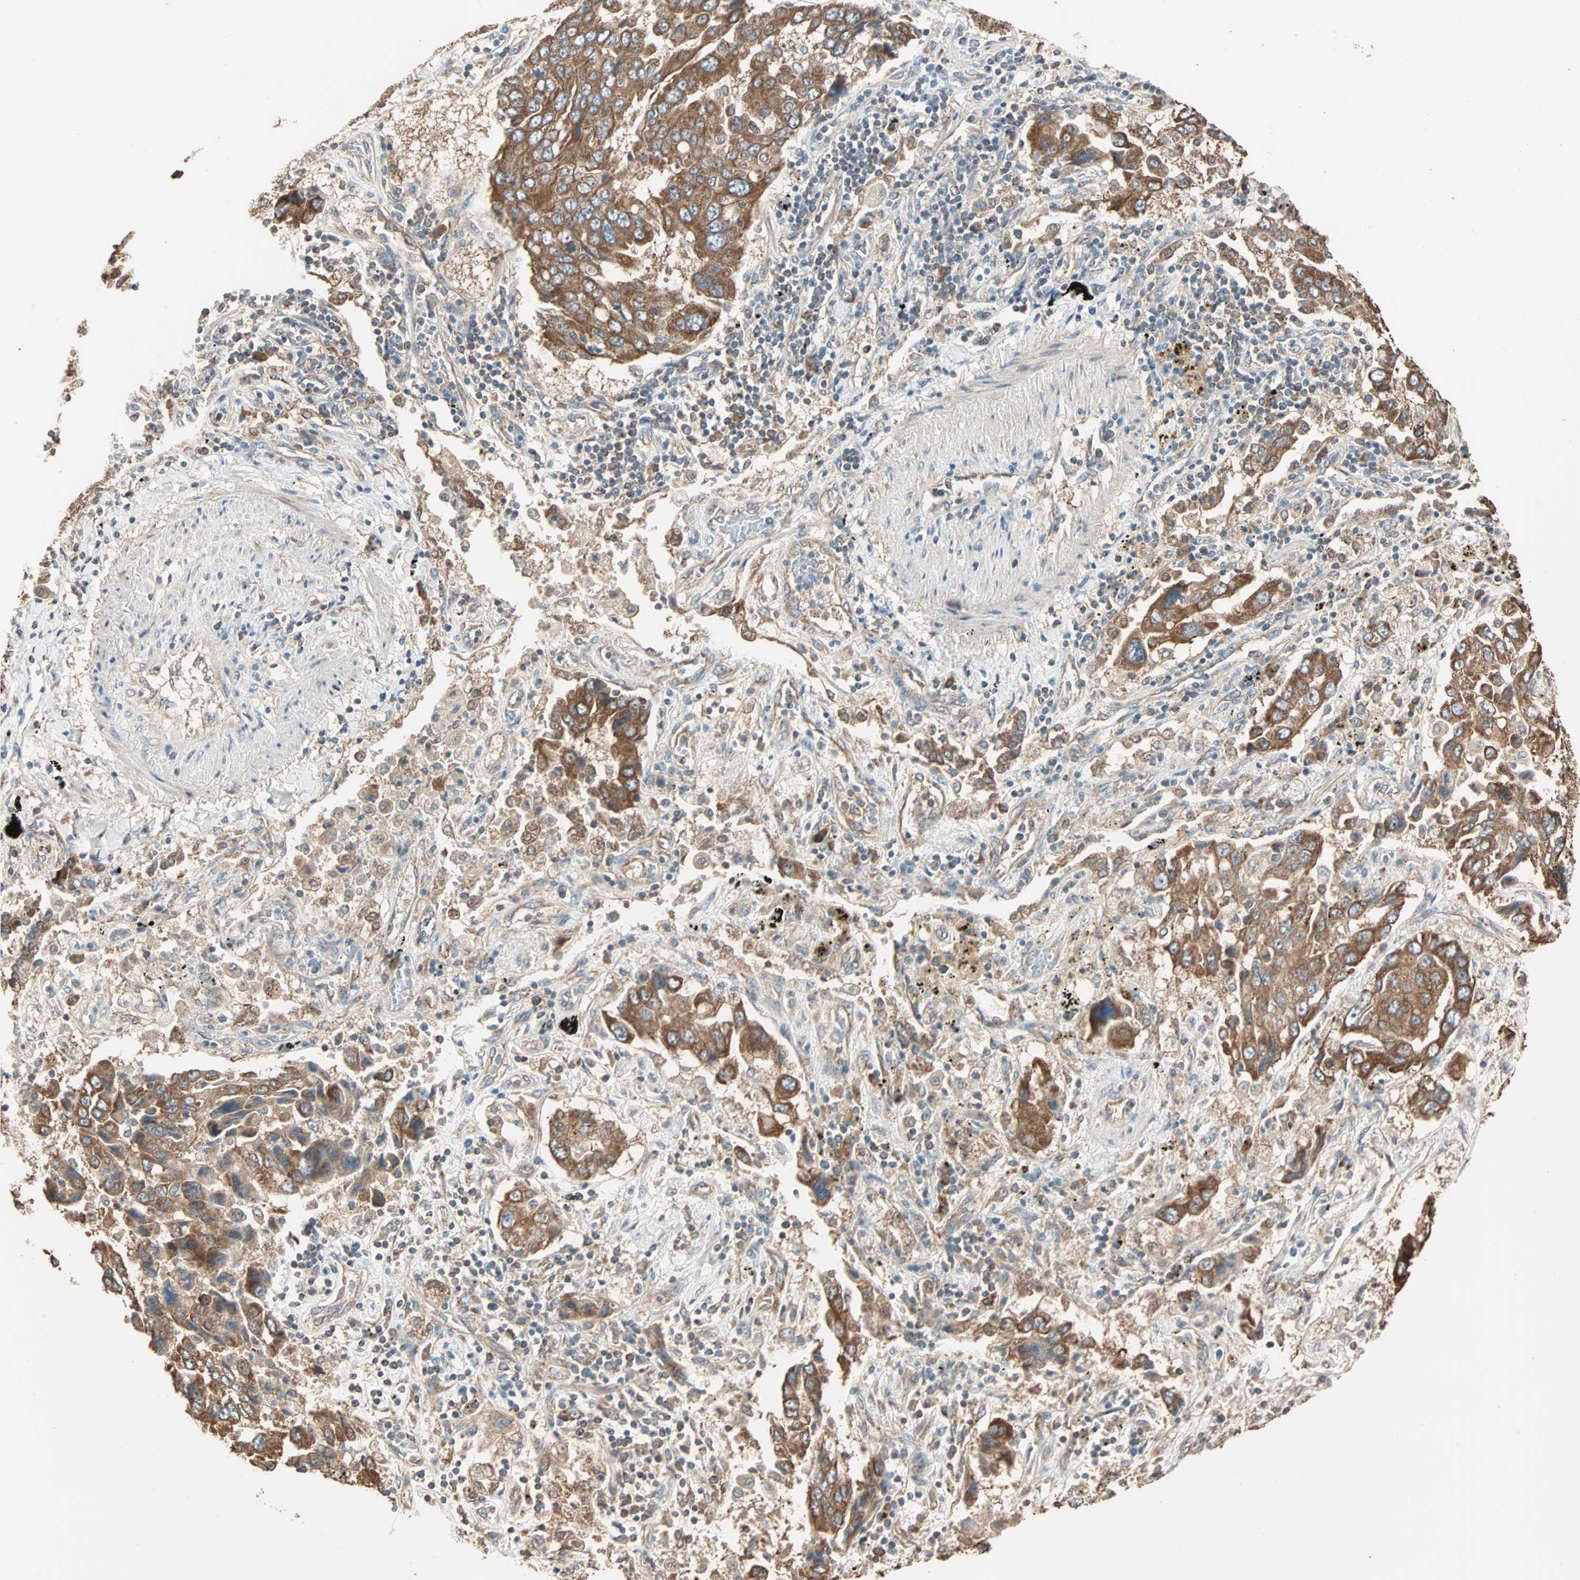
{"staining": {"intensity": "strong", "quantity": ">75%", "location": "cytoplasmic/membranous"}, "tissue": "lung cancer", "cell_type": "Tumor cells", "image_type": "cancer", "snomed": [{"axis": "morphology", "description": "Adenocarcinoma, NOS"}, {"axis": "topography", "description": "Lung"}], "caption": "Immunohistochemistry of human lung cancer (adenocarcinoma) shows high levels of strong cytoplasmic/membranous staining in about >75% of tumor cells.", "gene": "EIF4G2", "patient": {"sex": "female", "age": 65}}